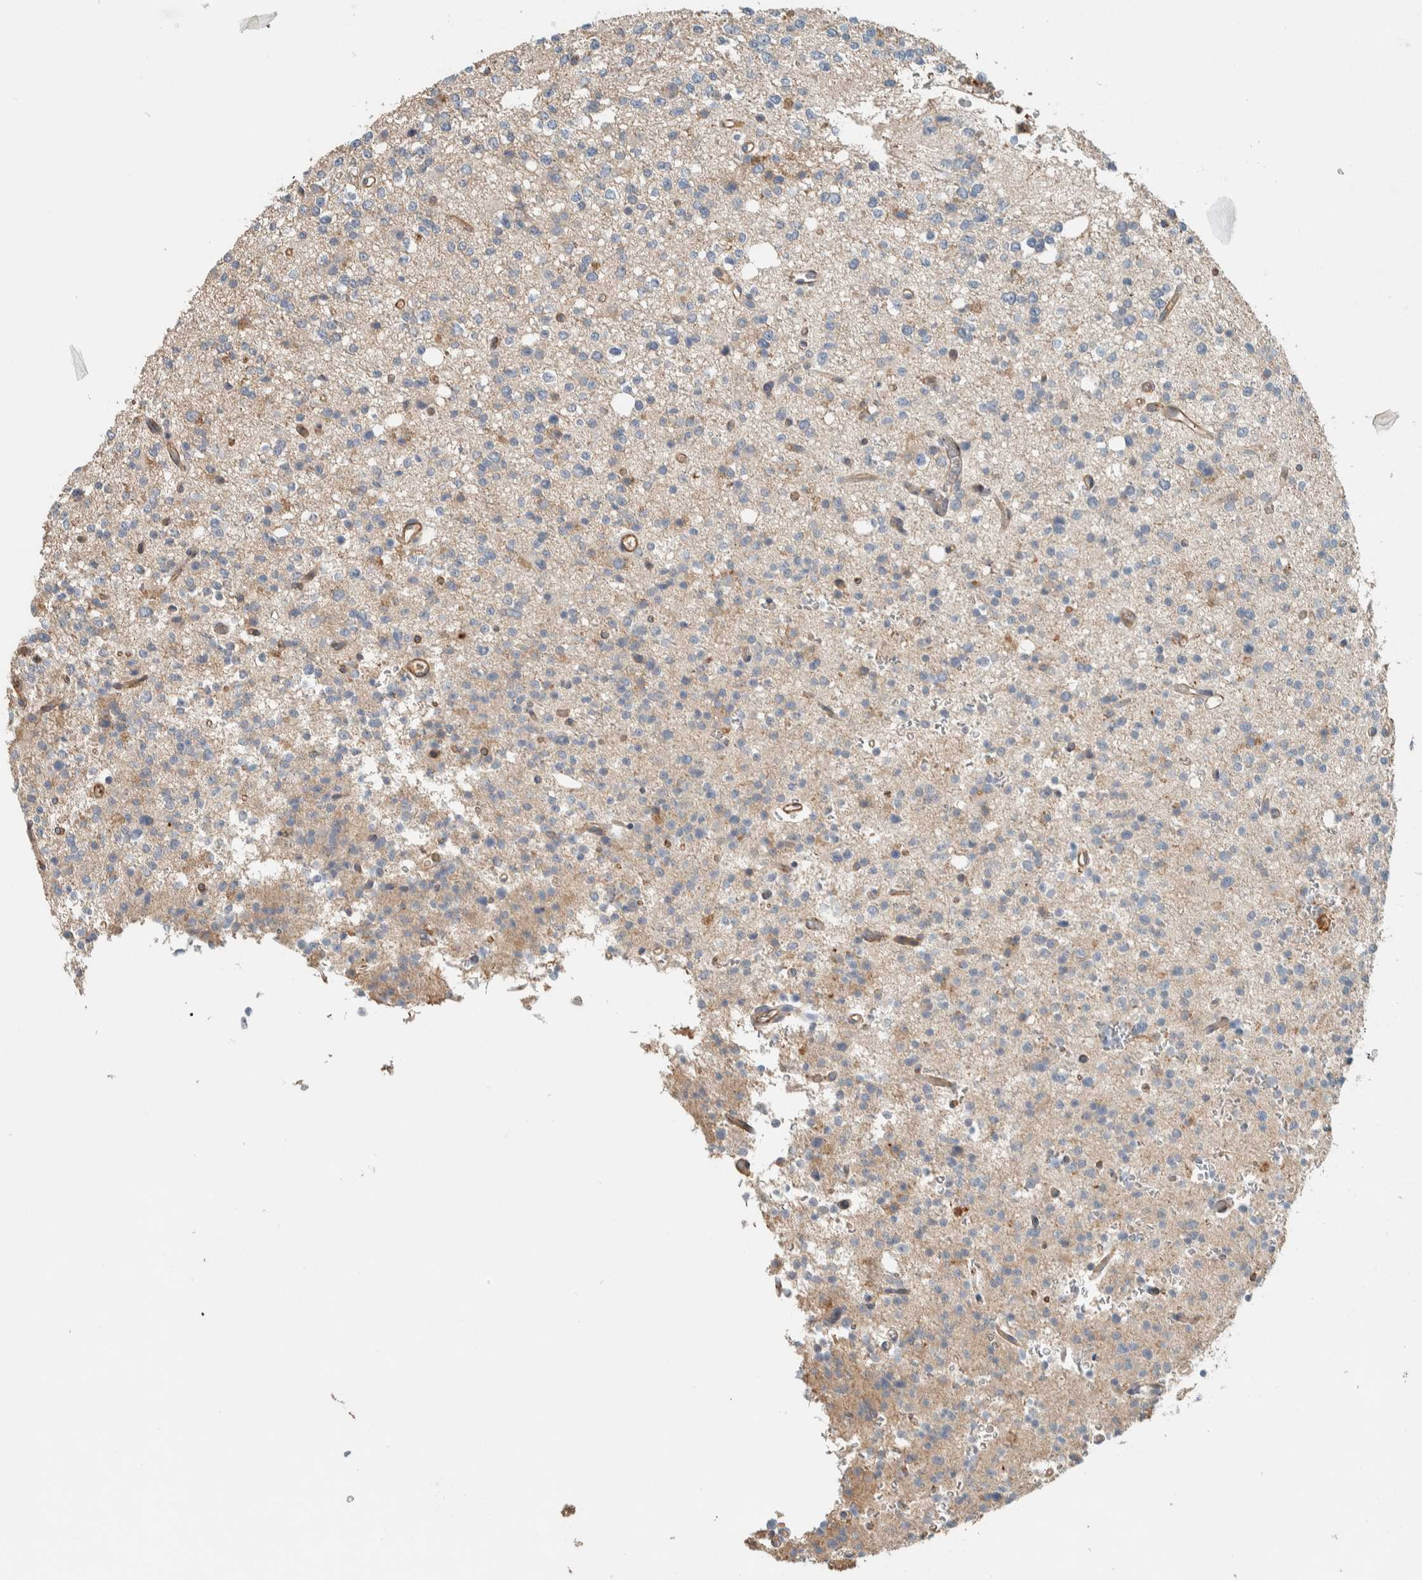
{"staining": {"intensity": "weak", "quantity": "<25%", "location": "cytoplasmic/membranous"}, "tissue": "glioma", "cell_type": "Tumor cells", "image_type": "cancer", "snomed": [{"axis": "morphology", "description": "Glioma, malignant, High grade"}, {"axis": "topography", "description": "Brain"}], "caption": "Glioma stained for a protein using immunohistochemistry reveals no expression tumor cells.", "gene": "CTBP2", "patient": {"sex": "female", "age": 62}}